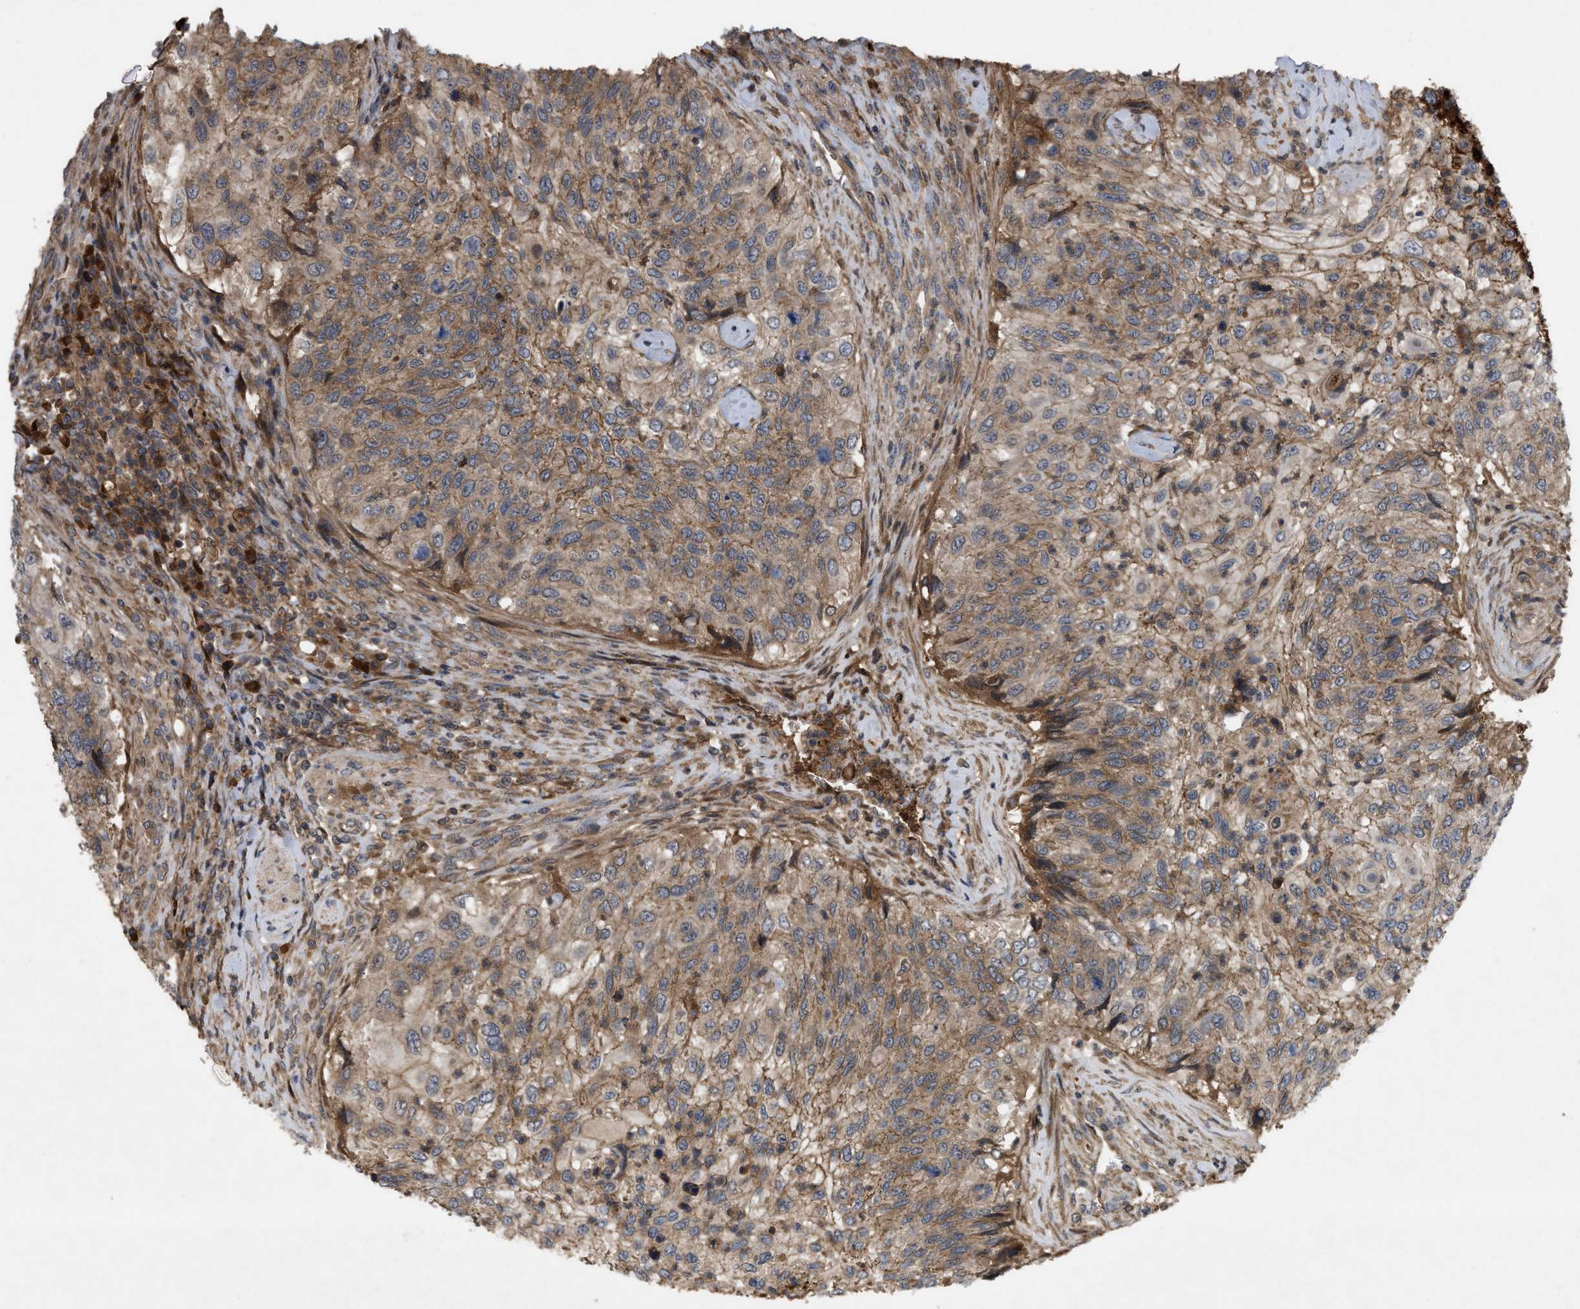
{"staining": {"intensity": "moderate", "quantity": ">75%", "location": "cytoplasmic/membranous"}, "tissue": "urothelial cancer", "cell_type": "Tumor cells", "image_type": "cancer", "snomed": [{"axis": "morphology", "description": "Urothelial carcinoma, High grade"}, {"axis": "topography", "description": "Urinary bladder"}], "caption": "The micrograph shows staining of urothelial cancer, revealing moderate cytoplasmic/membranous protein staining (brown color) within tumor cells.", "gene": "RAB2A", "patient": {"sex": "female", "age": 60}}